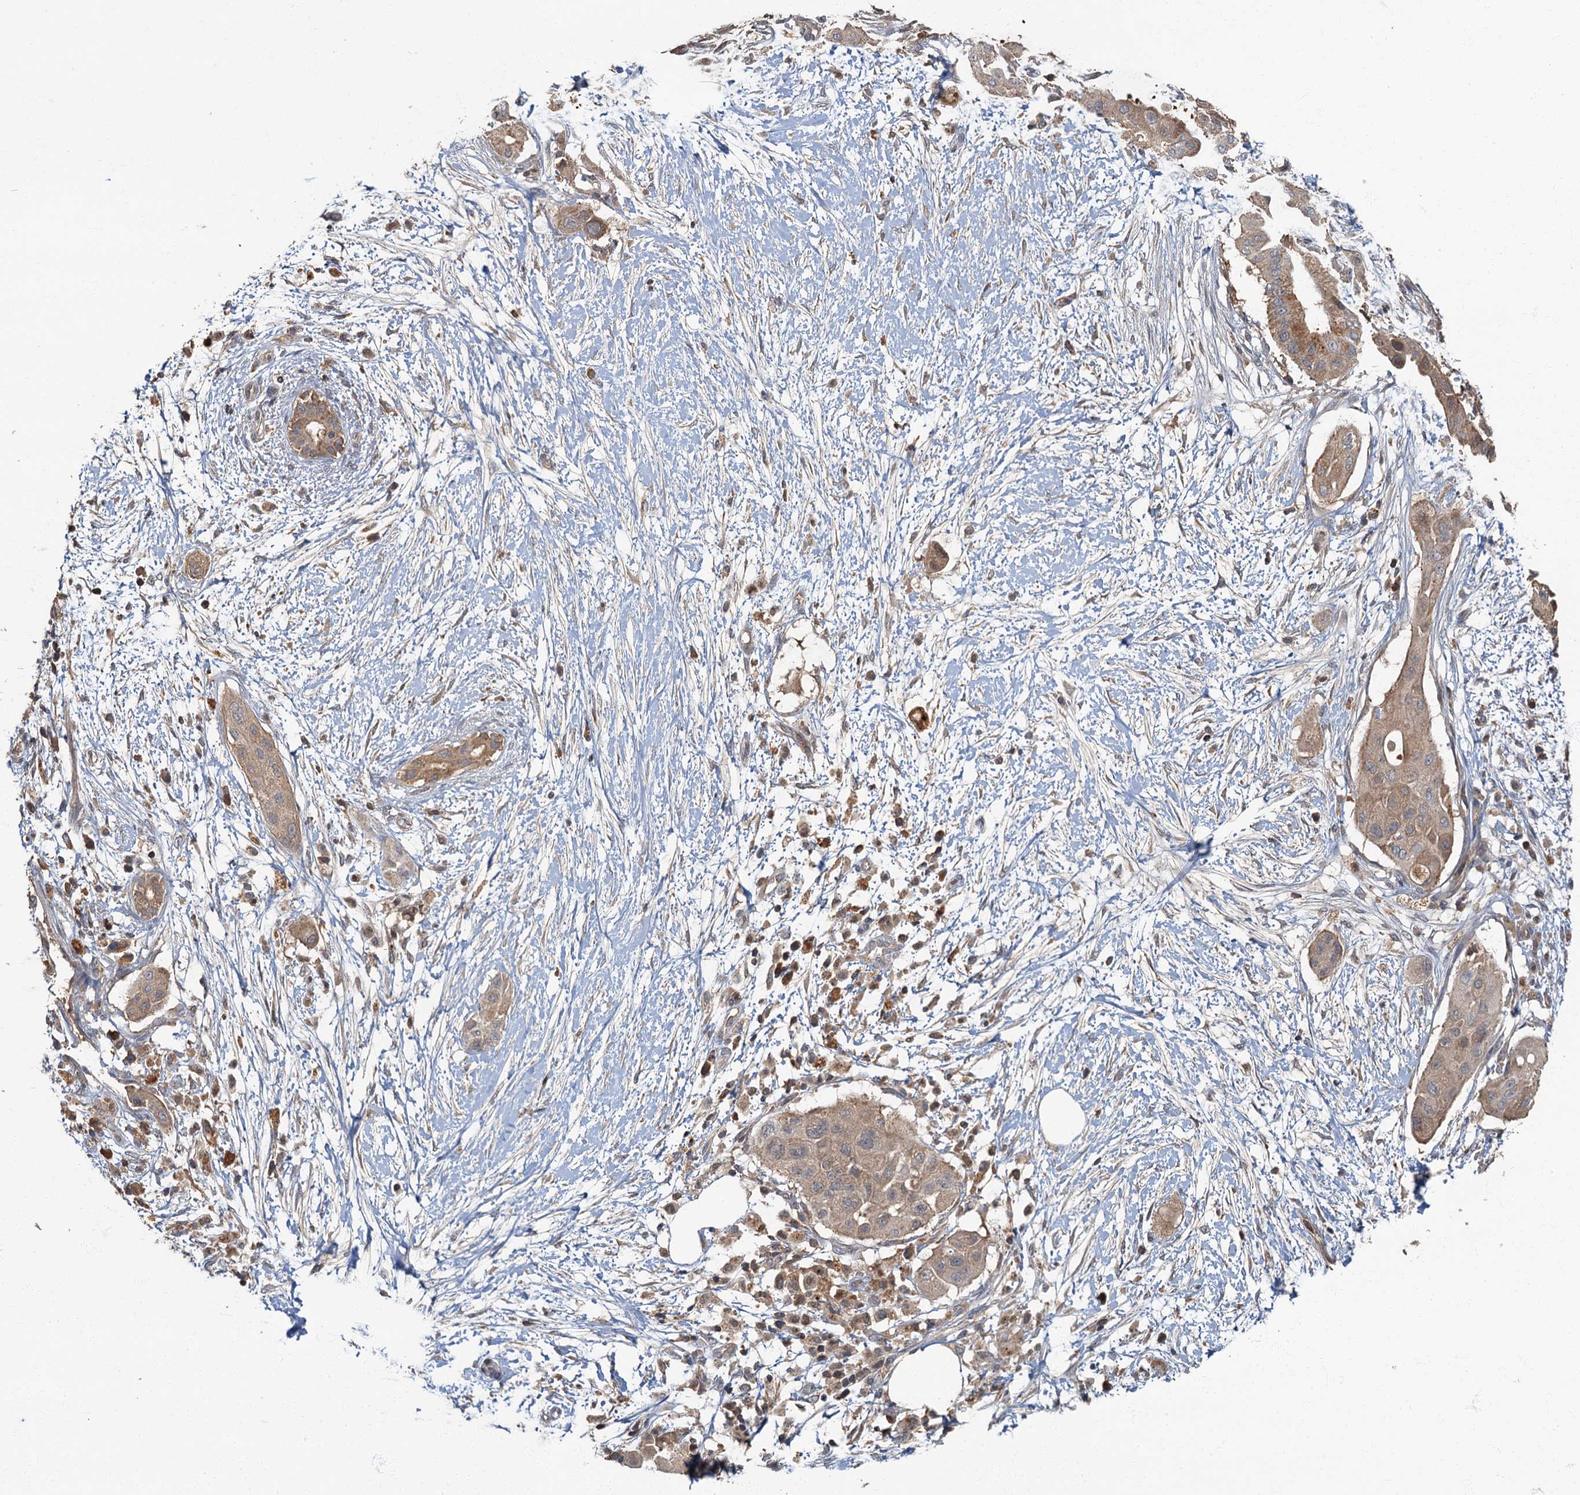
{"staining": {"intensity": "weak", "quantity": ">75%", "location": "cytoplasmic/membranous"}, "tissue": "pancreatic cancer", "cell_type": "Tumor cells", "image_type": "cancer", "snomed": [{"axis": "morphology", "description": "Adenocarcinoma, NOS"}, {"axis": "topography", "description": "Pancreas"}], "caption": "Weak cytoplasmic/membranous protein positivity is identified in about >75% of tumor cells in adenocarcinoma (pancreatic).", "gene": "WDCP", "patient": {"sex": "male", "age": 68}}